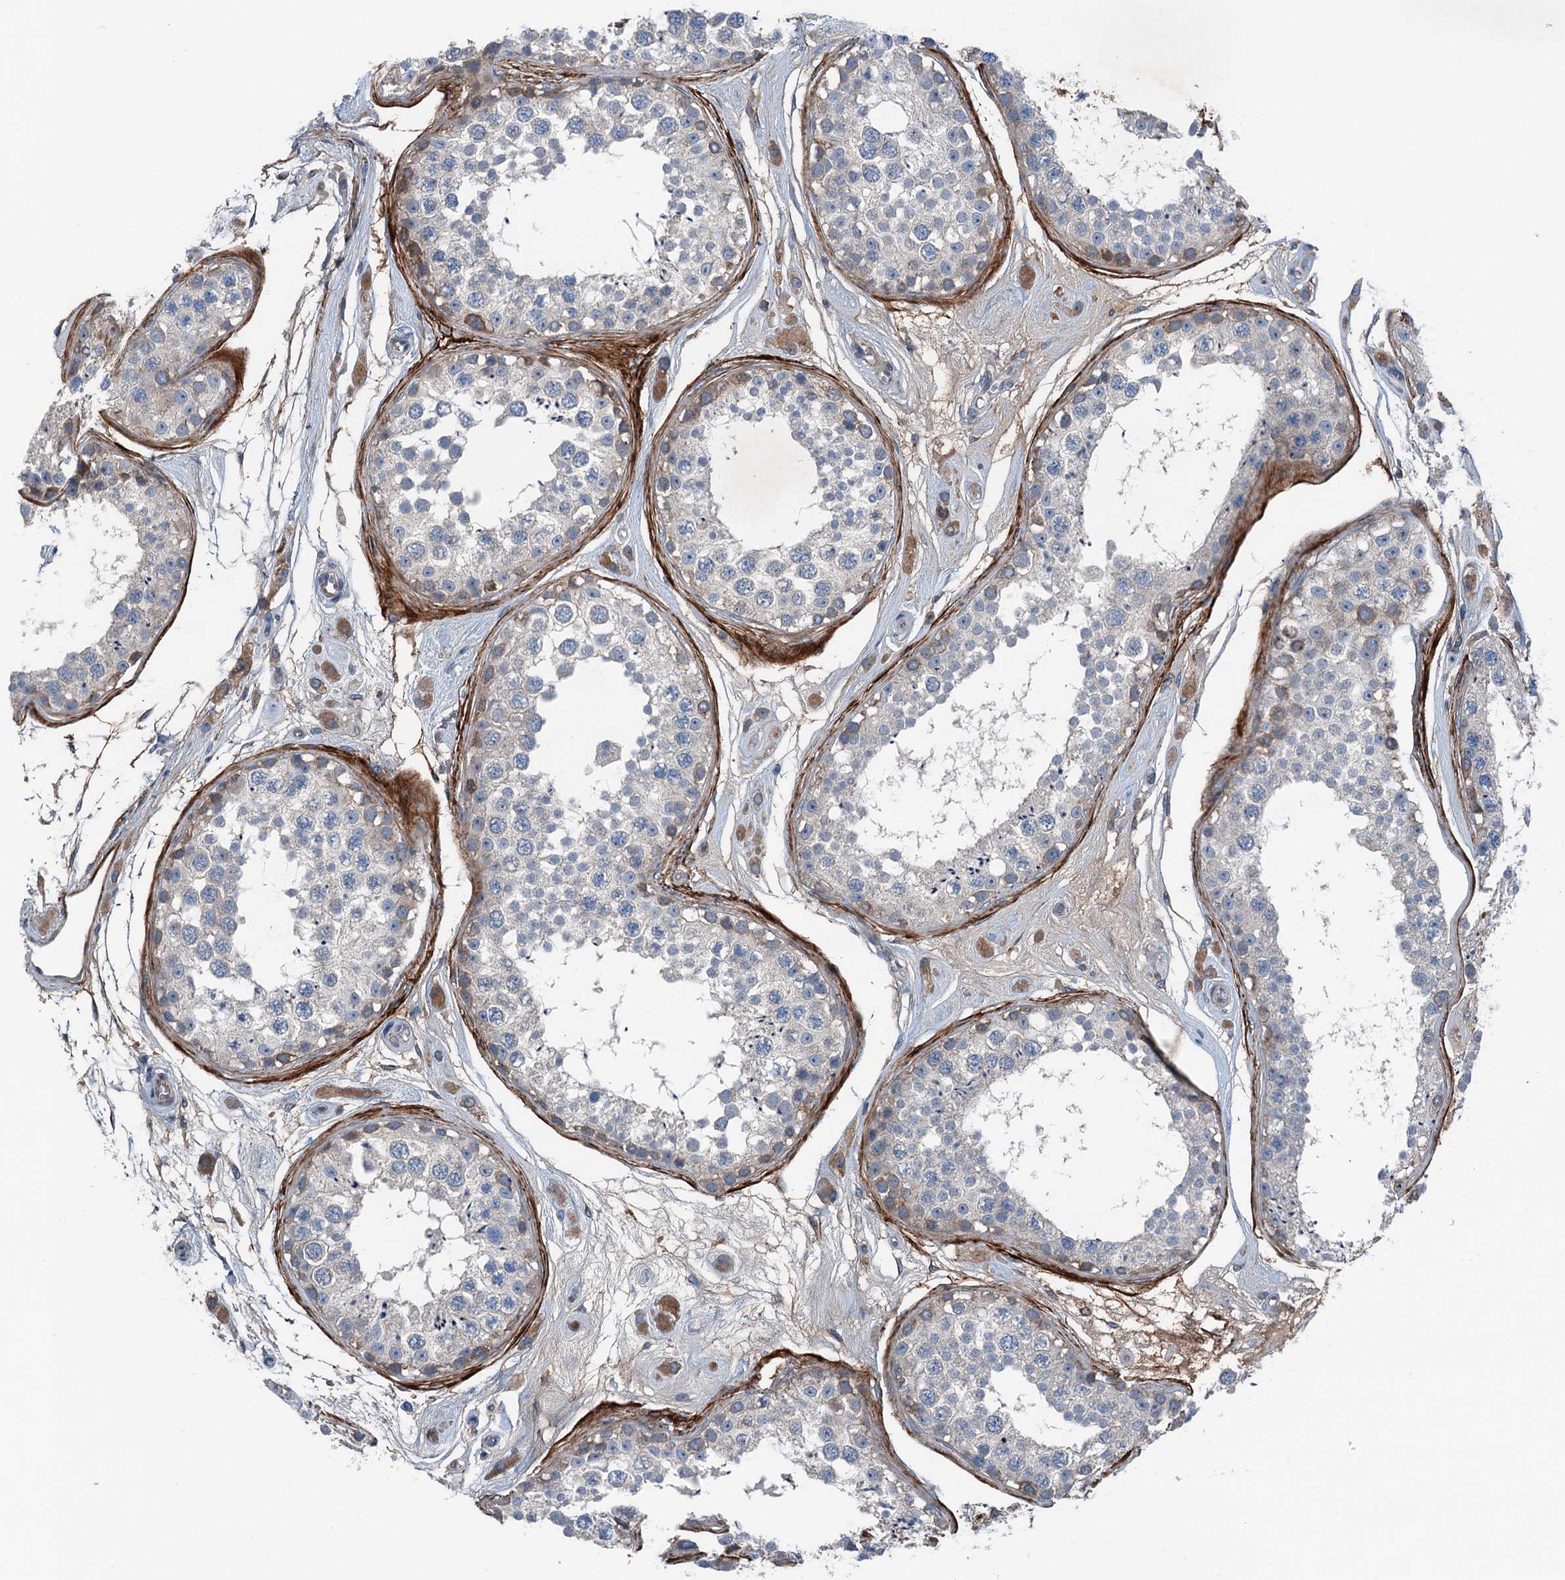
{"staining": {"intensity": "weak", "quantity": "<25%", "location": "cytoplasmic/membranous"}, "tissue": "testis", "cell_type": "Cells in seminiferous ducts", "image_type": "normal", "snomed": [{"axis": "morphology", "description": "Normal tissue, NOS"}, {"axis": "topography", "description": "Testis"}], "caption": "Human testis stained for a protein using IHC exhibits no expression in cells in seminiferous ducts.", "gene": "SLC2A10", "patient": {"sex": "male", "age": 25}}